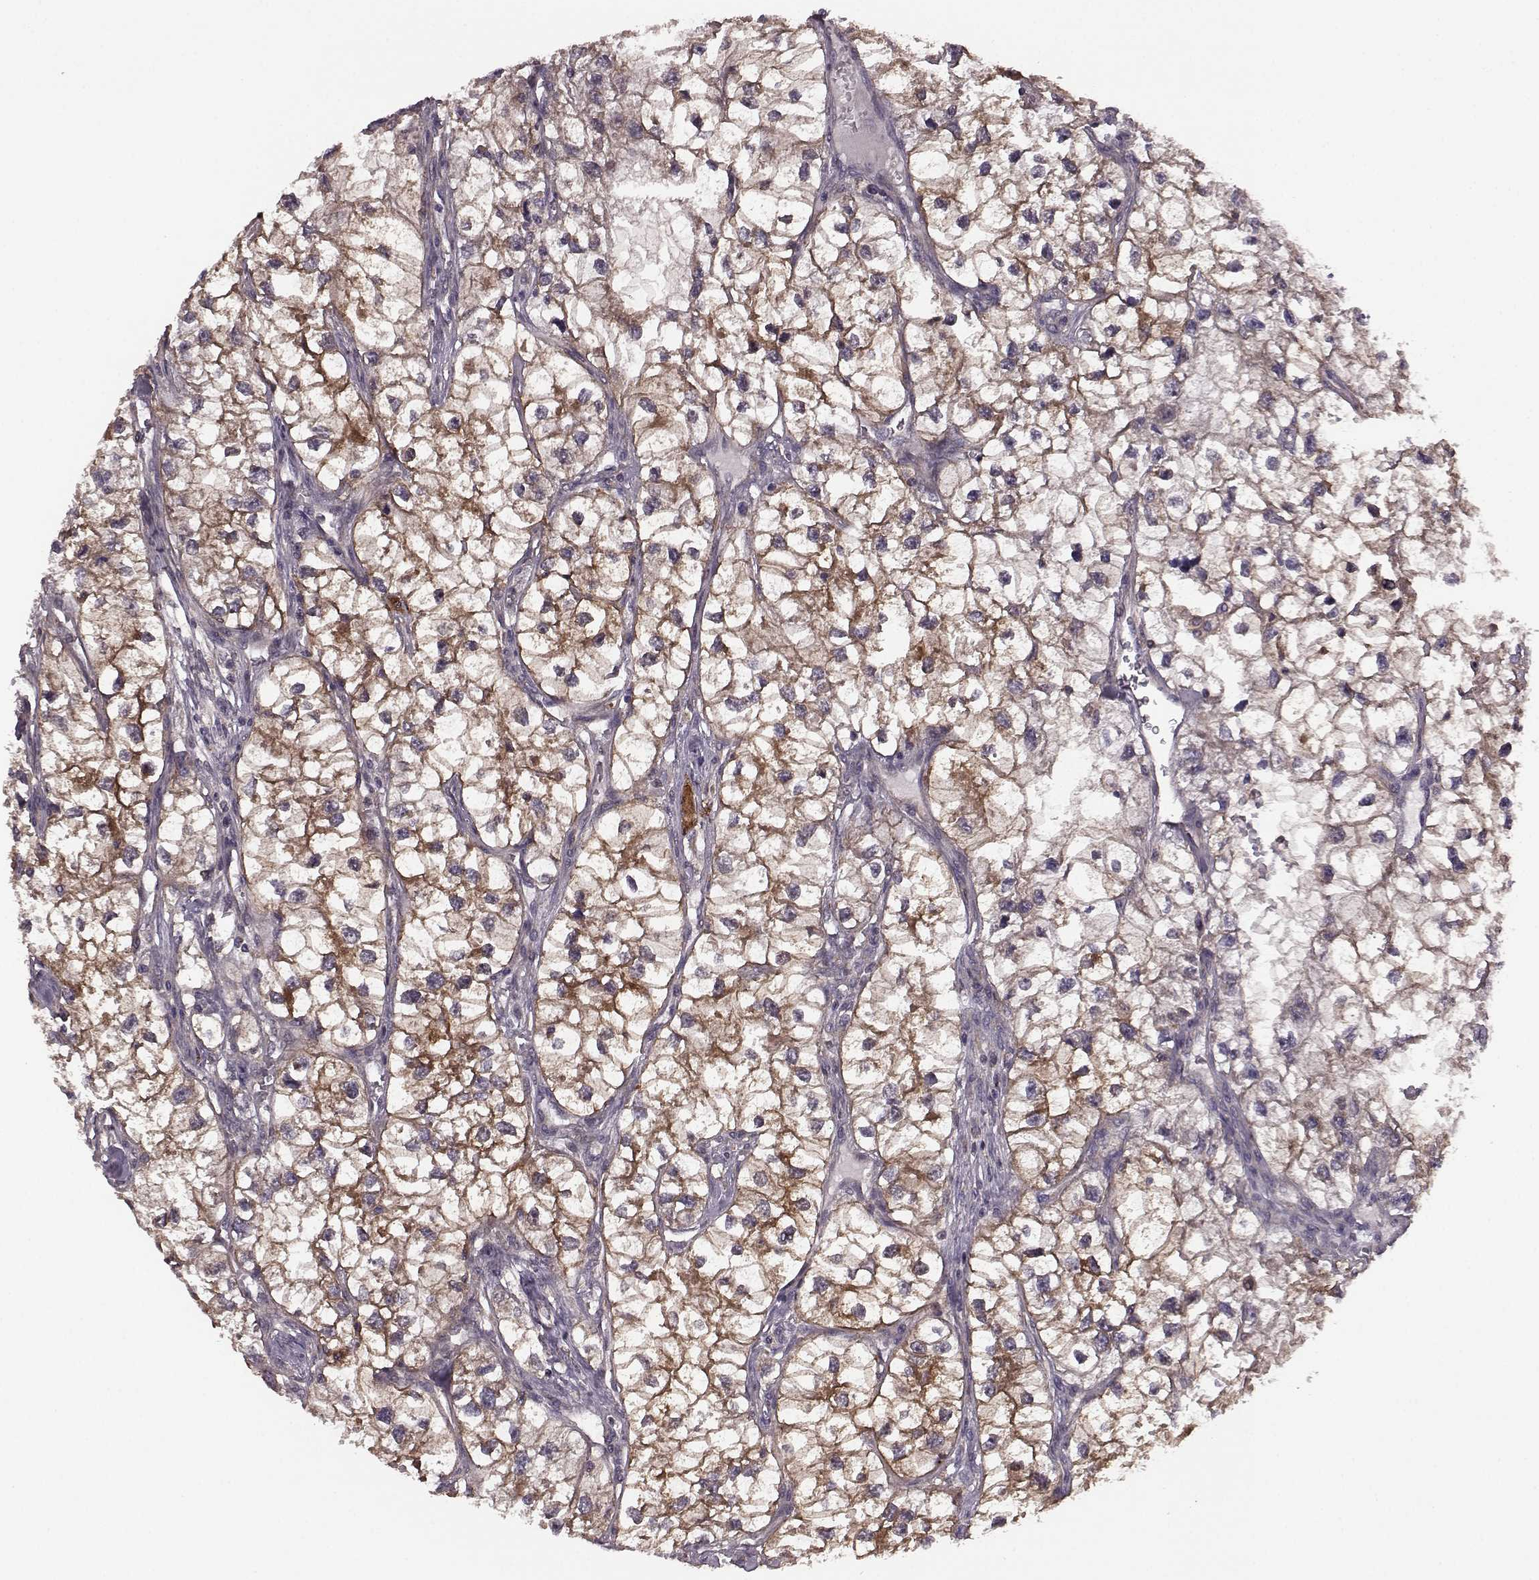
{"staining": {"intensity": "strong", "quantity": ">75%", "location": "cytoplasmic/membranous"}, "tissue": "renal cancer", "cell_type": "Tumor cells", "image_type": "cancer", "snomed": [{"axis": "morphology", "description": "Adenocarcinoma, NOS"}, {"axis": "topography", "description": "Kidney"}], "caption": "DAB immunohistochemical staining of human renal cancer (adenocarcinoma) reveals strong cytoplasmic/membranous protein staining in about >75% of tumor cells.", "gene": "FNIP2", "patient": {"sex": "male", "age": 59}}